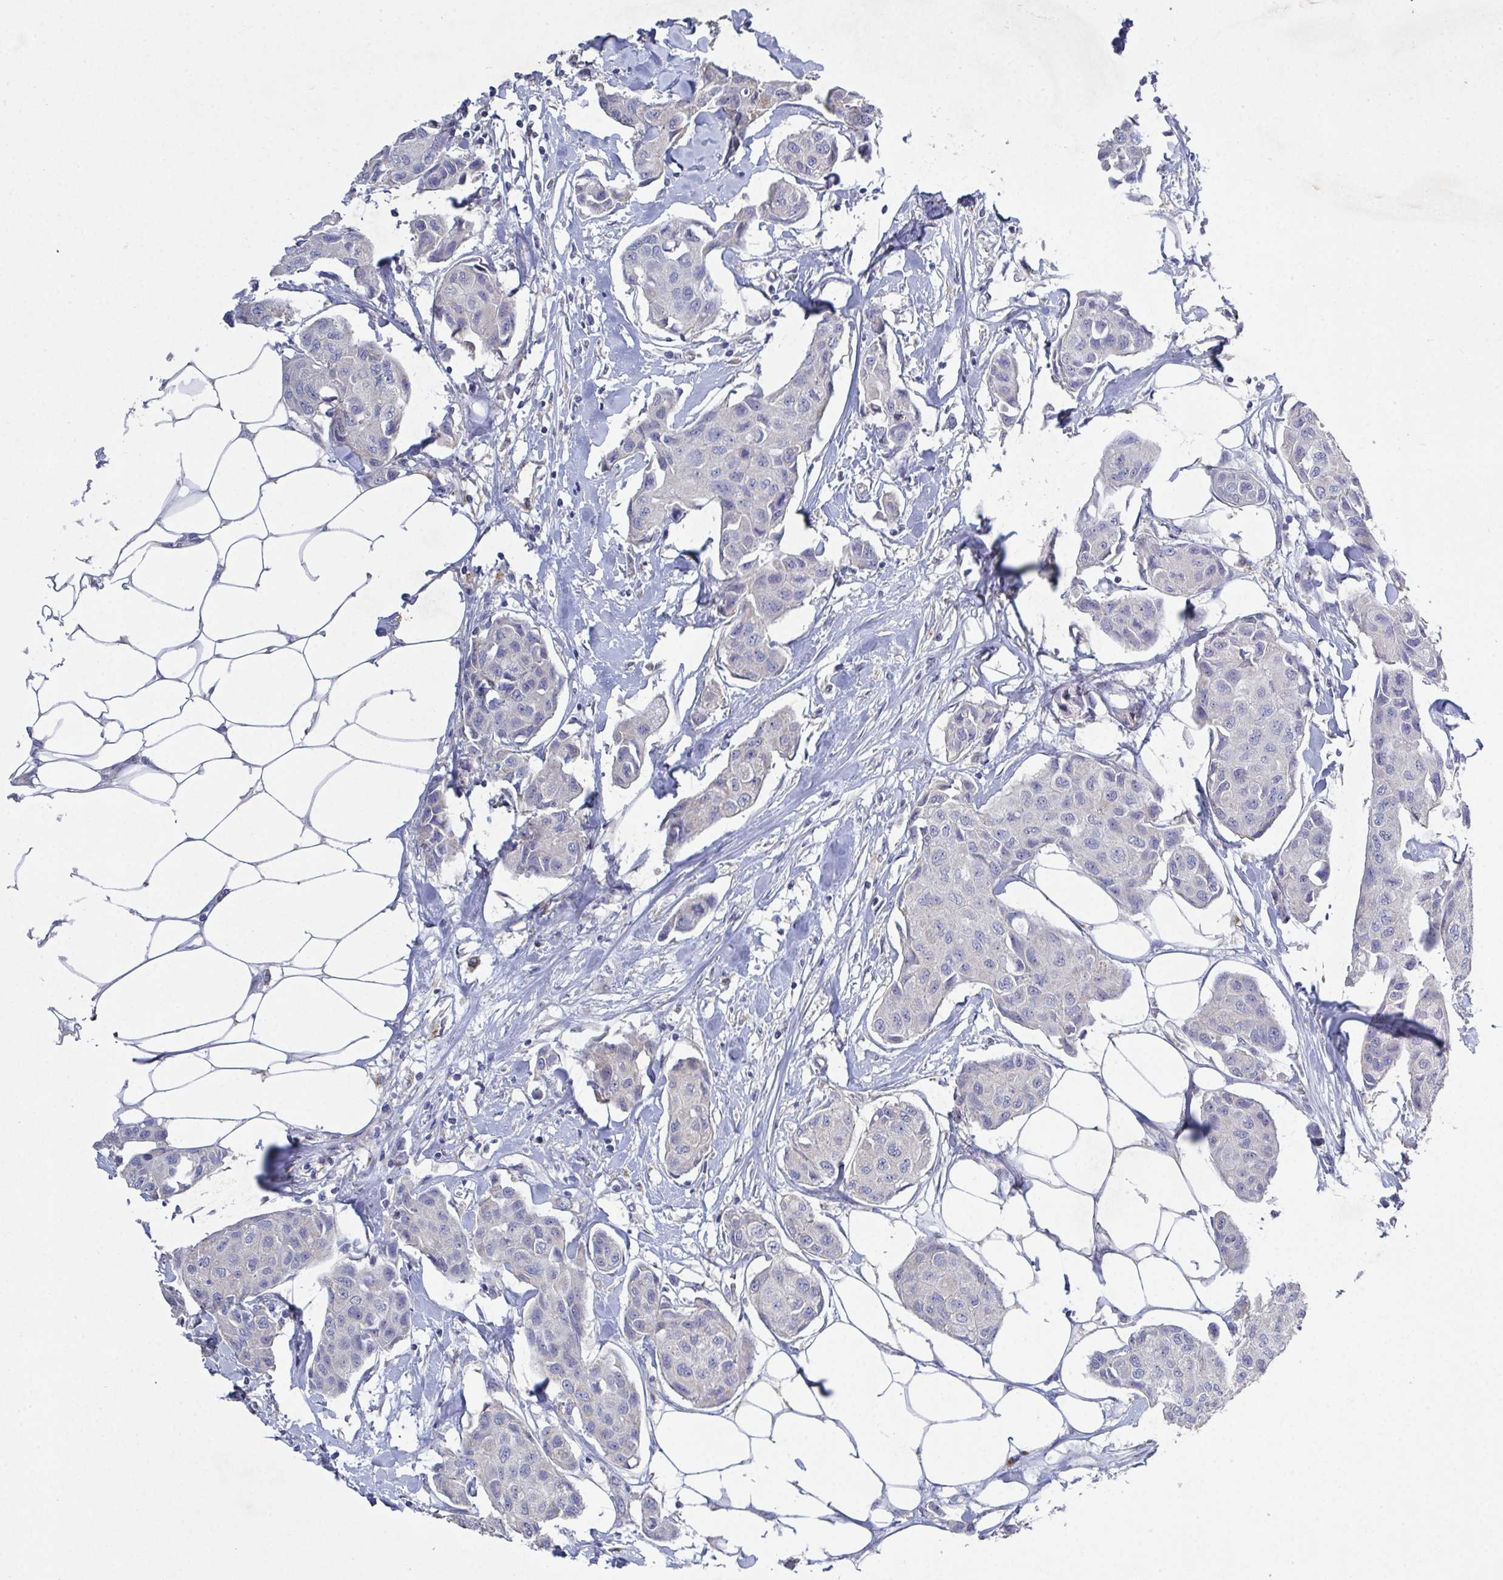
{"staining": {"intensity": "negative", "quantity": "none", "location": "none"}, "tissue": "breast cancer", "cell_type": "Tumor cells", "image_type": "cancer", "snomed": [{"axis": "morphology", "description": "Duct carcinoma"}, {"axis": "topography", "description": "Breast"}, {"axis": "topography", "description": "Lymph node"}], "caption": "IHC of infiltrating ductal carcinoma (breast) shows no staining in tumor cells.", "gene": "GALNT13", "patient": {"sex": "female", "age": 80}}